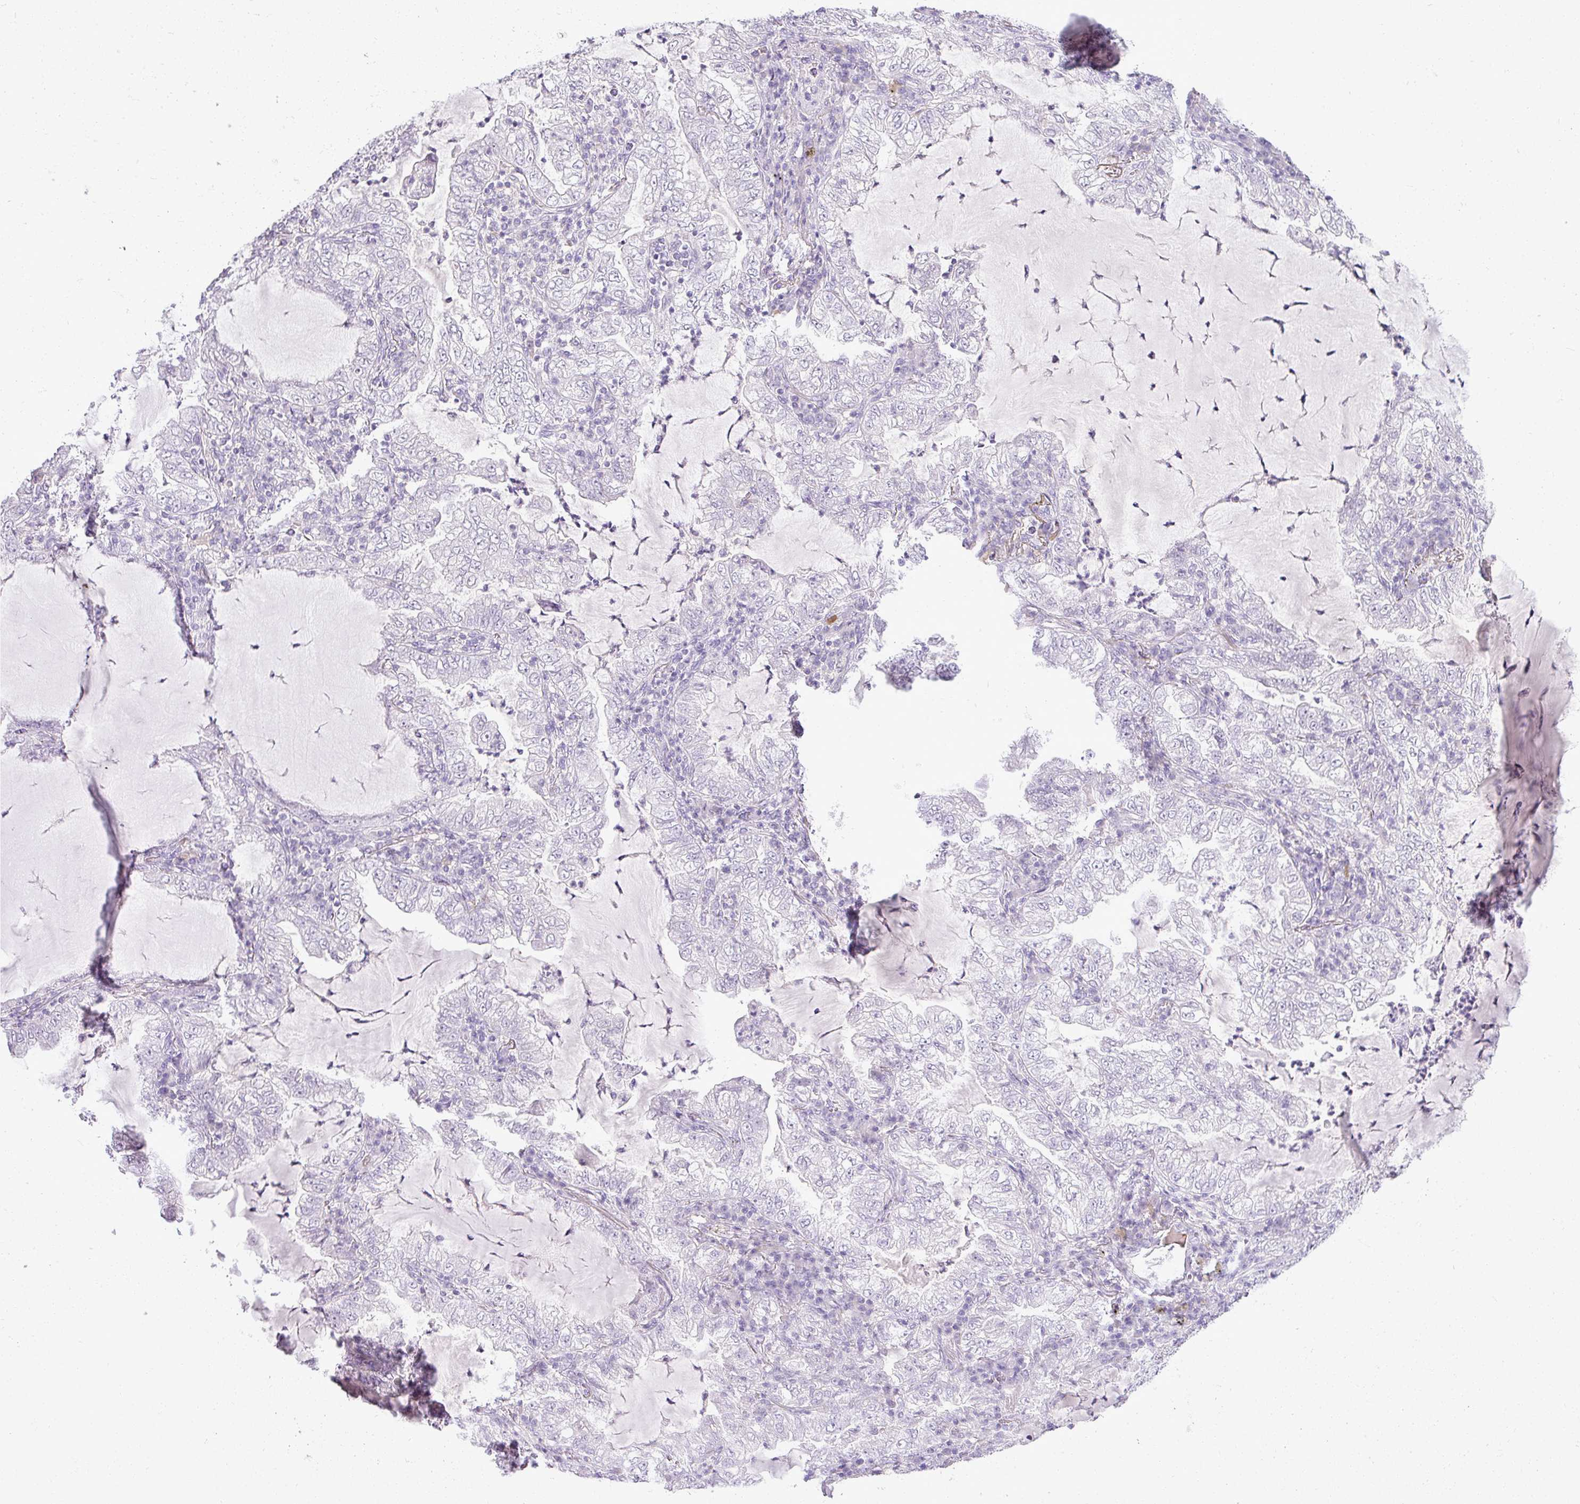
{"staining": {"intensity": "negative", "quantity": "none", "location": "none"}, "tissue": "lung cancer", "cell_type": "Tumor cells", "image_type": "cancer", "snomed": [{"axis": "morphology", "description": "Adenocarcinoma, NOS"}, {"axis": "topography", "description": "Lung"}], "caption": "High magnification brightfield microscopy of lung cancer stained with DAB (3,3'-diaminobenzidine) (brown) and counterstained with hematoxylin (blue): tumor cells show no significant expression.", "gene": "APOM", "patient": {"sex": "female", "age": 73}}